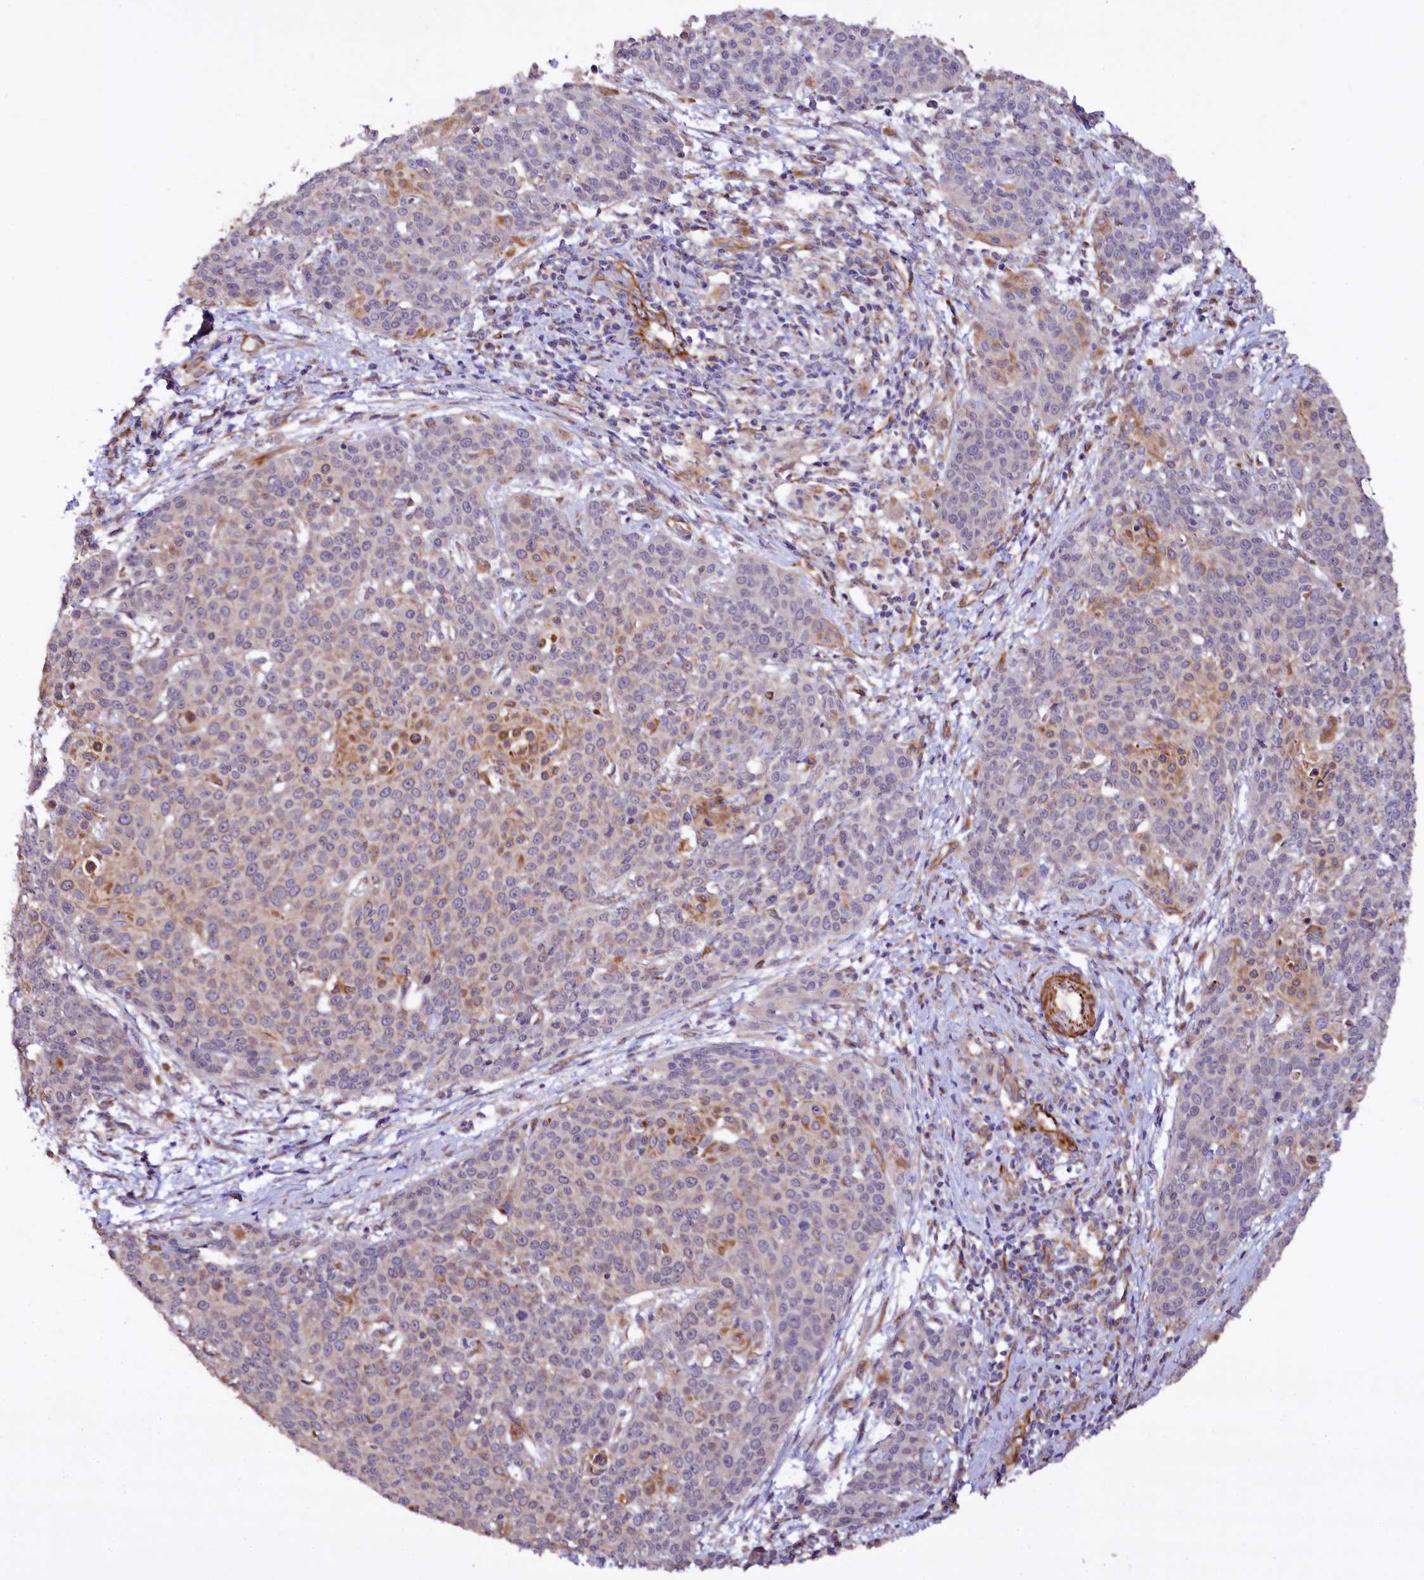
{"staining": {"intensity": "moderate", "quantity": "<25%", "location": "cytoplasmic/membranous"}, "tissue": "cervical cancer", "cell_type": "Tumor cells", "image_type": "cancer", "snomed": [{"axis": "morphology", "description": "Squamous cell carcinoma, NOS"}, {"axis": "topography", "description": "Cervix"}], "caption": "Protein staining exhibits moderate cytoplasmic/membranous positivity in about <25% of tumor cells in cervical cancer (squamous cell carcinoma).", "gene": "TTC12", "patient": {"sex": "female", "age": 38}}